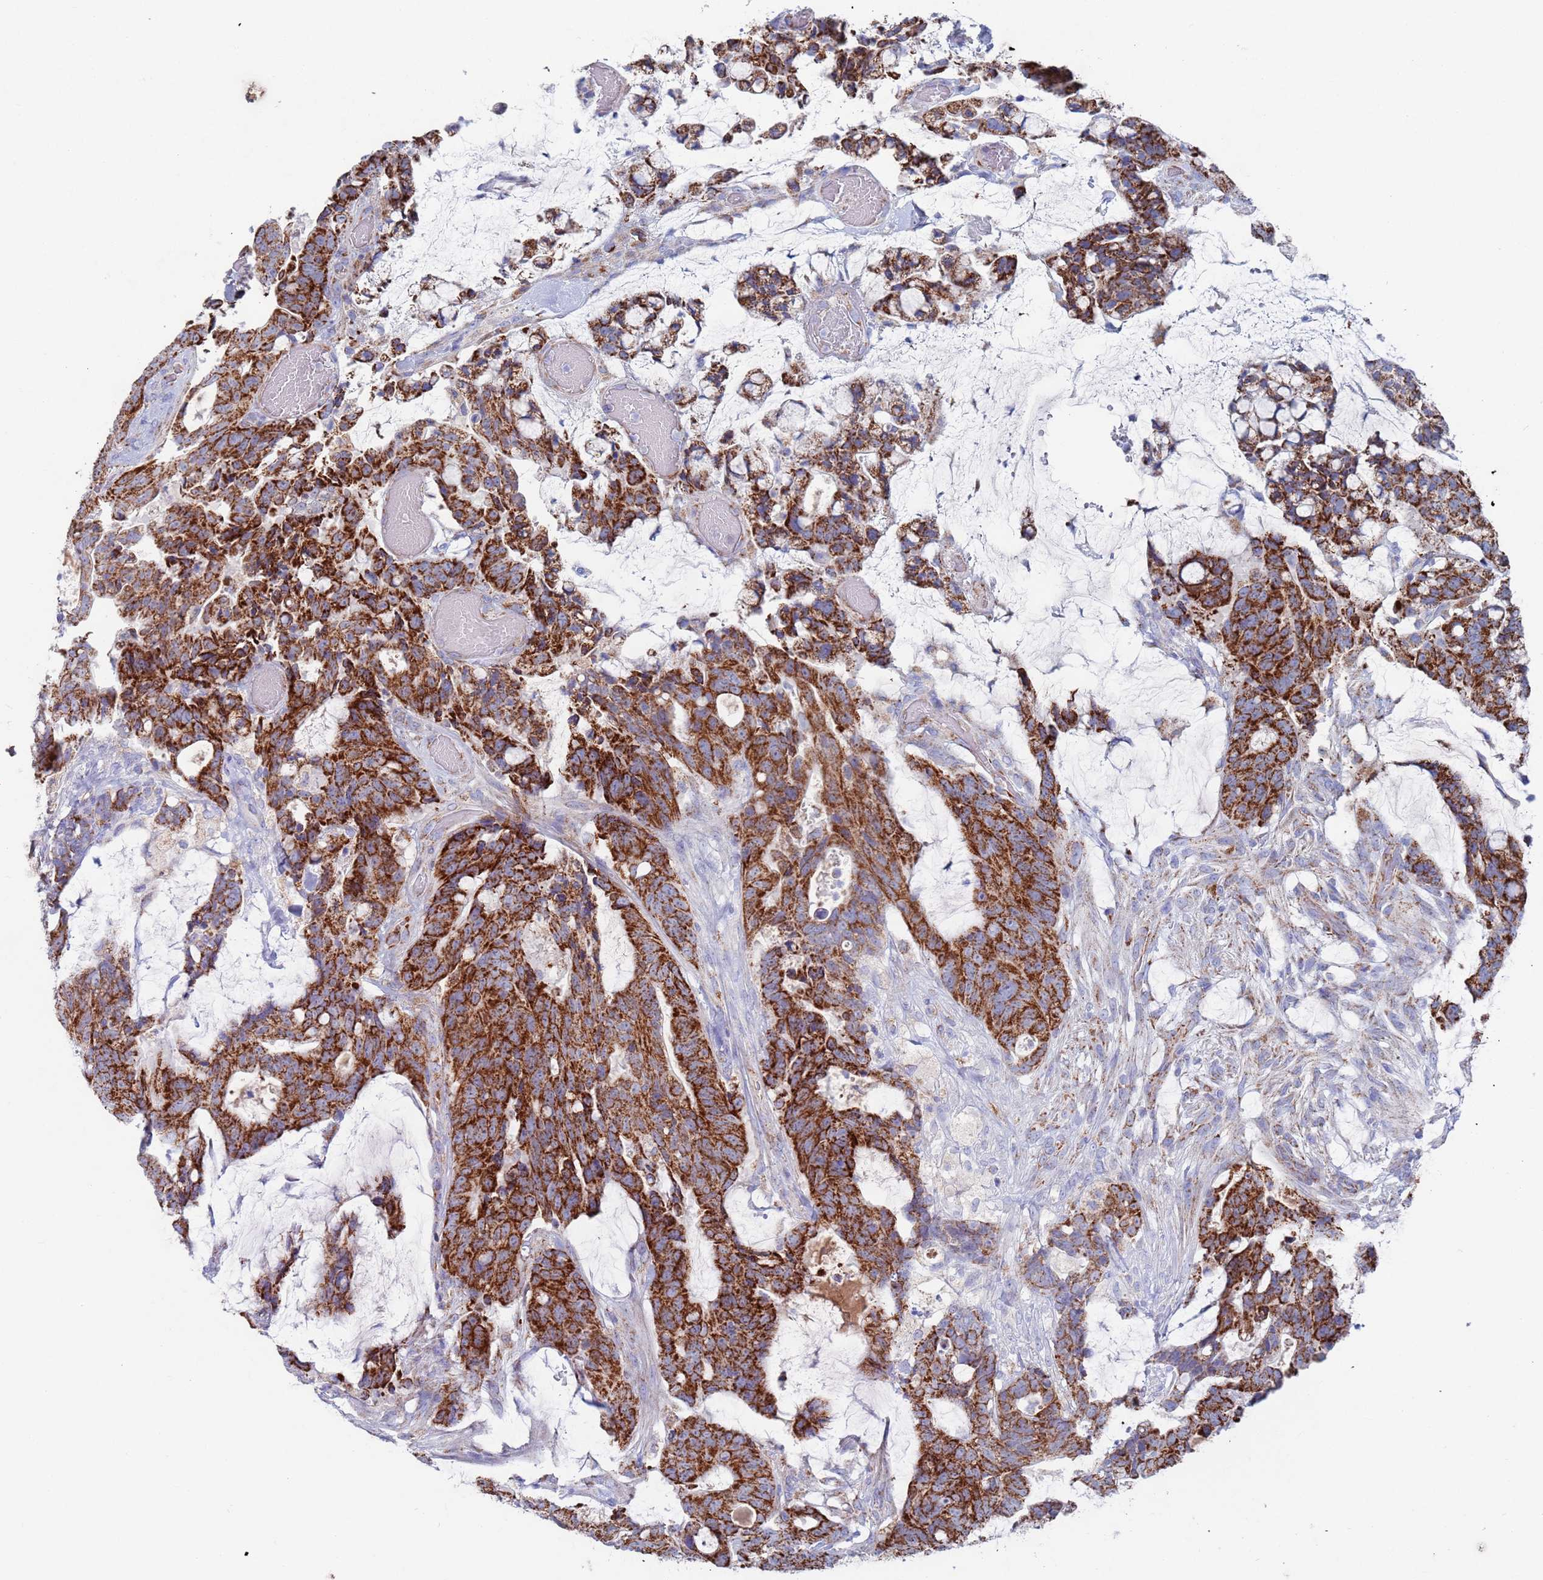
{"staining": {"intensity": "strong", "quantity": ">75%", "location": "cytoplasmic/membranous"}, "tissue": "colorectal cancer", "cell_type": "Tumor cells", "image_type": "cancer", "snomed": [{"axis": "morphology", "description": "Adenocarcinoma, NOS"}, {"axis": "topography", "description": "Colon"}], "caption": "Human colorectal cancer (adenocarcinoma) stained with a brown dye exhibits strong cytoplasmic/membranous positive expression in about >75% of tumor cells.", "gene": "MRPL22", "patient": {"sex": "female", "age": 82}}